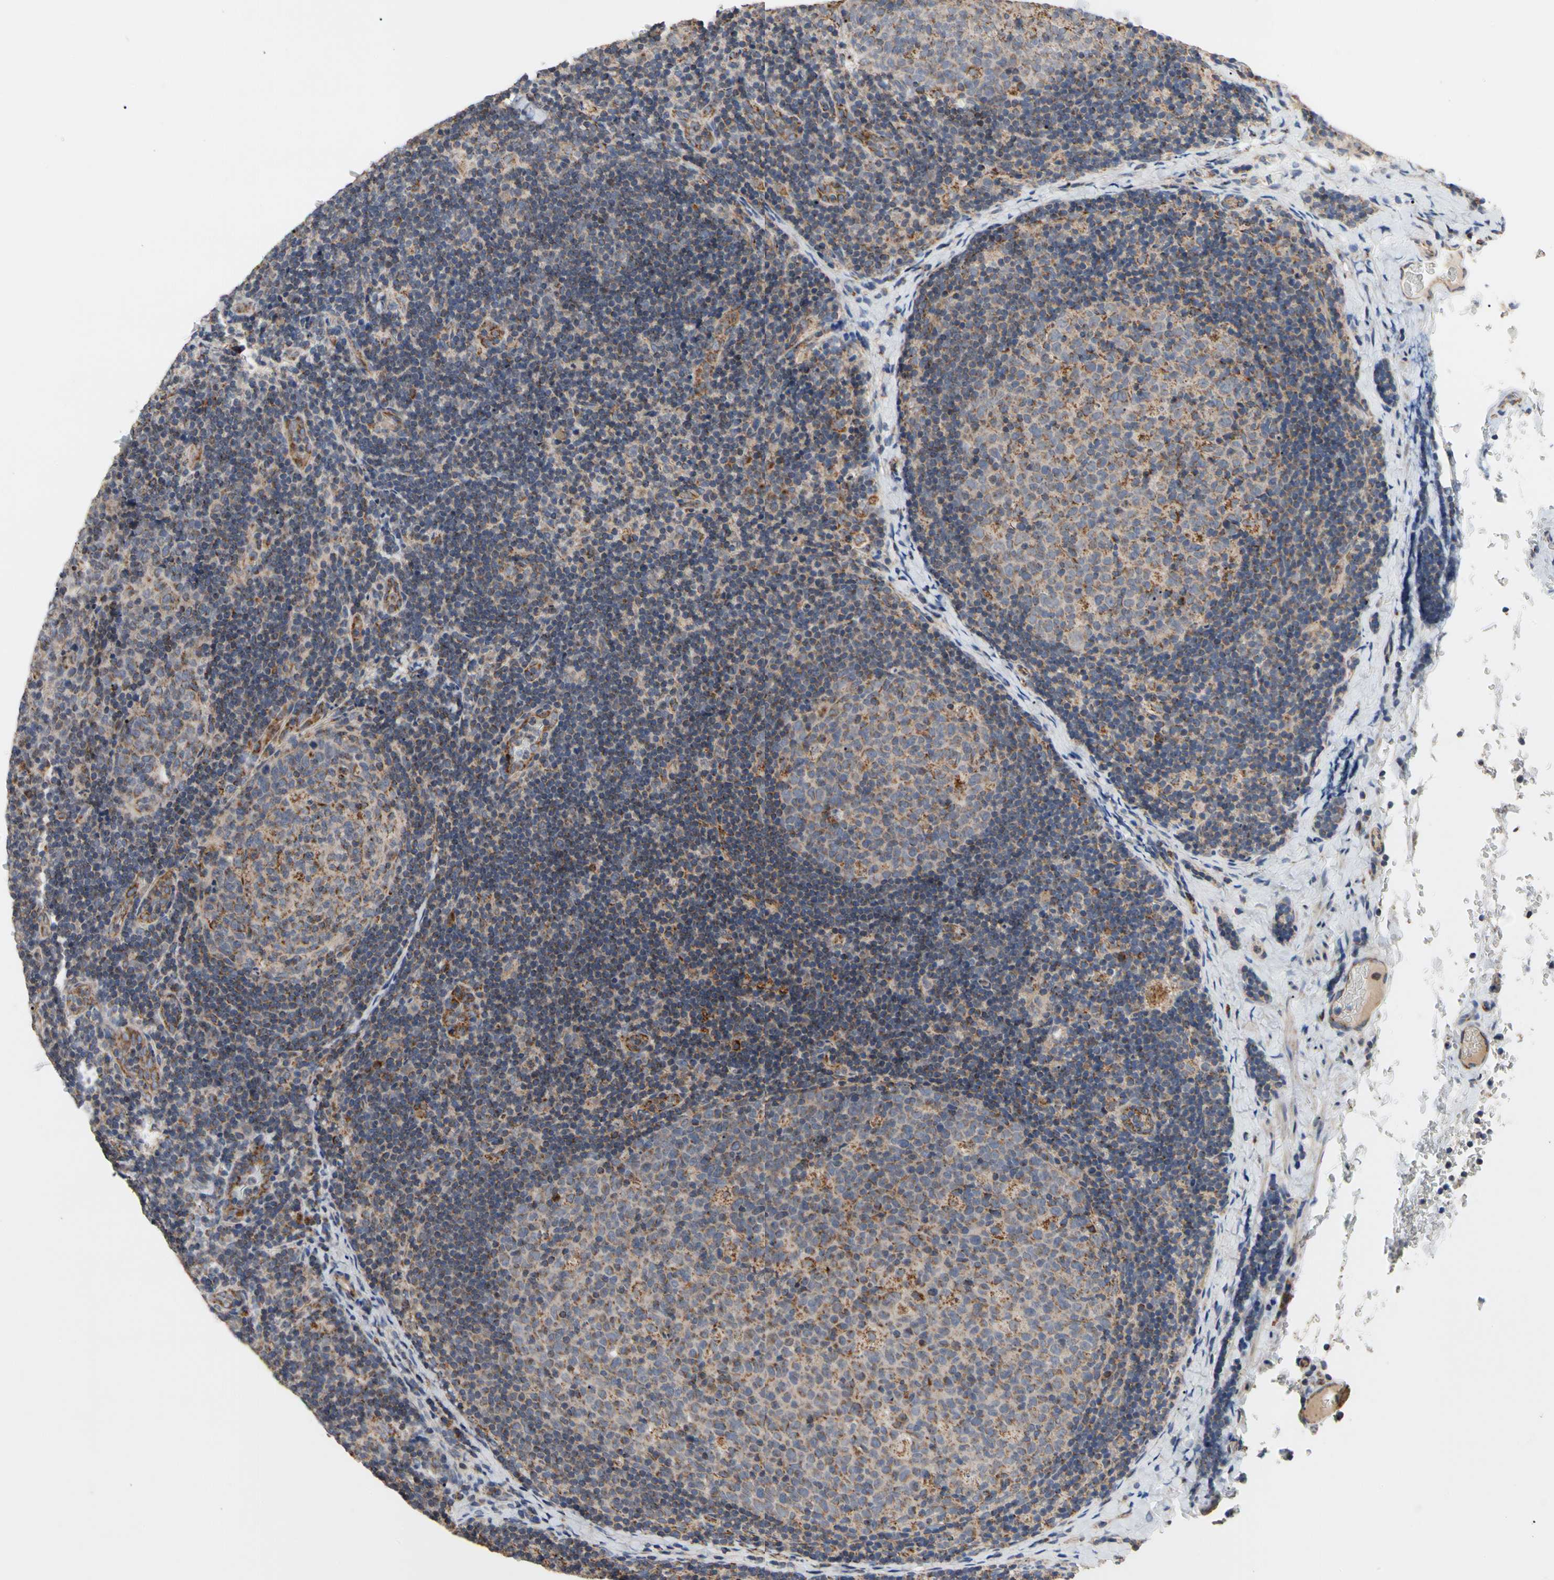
{"staining": {"intensity": "moderate", "quantity": ">75%", "location": "cytoplasmic/membranous"}, "tissue": "lymph node", "cell_type": "Germinal center cells", "image_type": "normal", "snomed": [{"axis": "morphology", "description": "Normal tissue, NOS"}, {"axis": "topography", "description": "Lymph node"}], "caption": "Benign lymph node exhibits moderate cytoplasmic/membranous expression in about >75% of germinal center cells (DAB (3,3'-diaminobenzidine) IHC with brightfield microscopy, high magnification)..", "gene": "GPD2", "patient": {"sex": "female", "age": 14}}